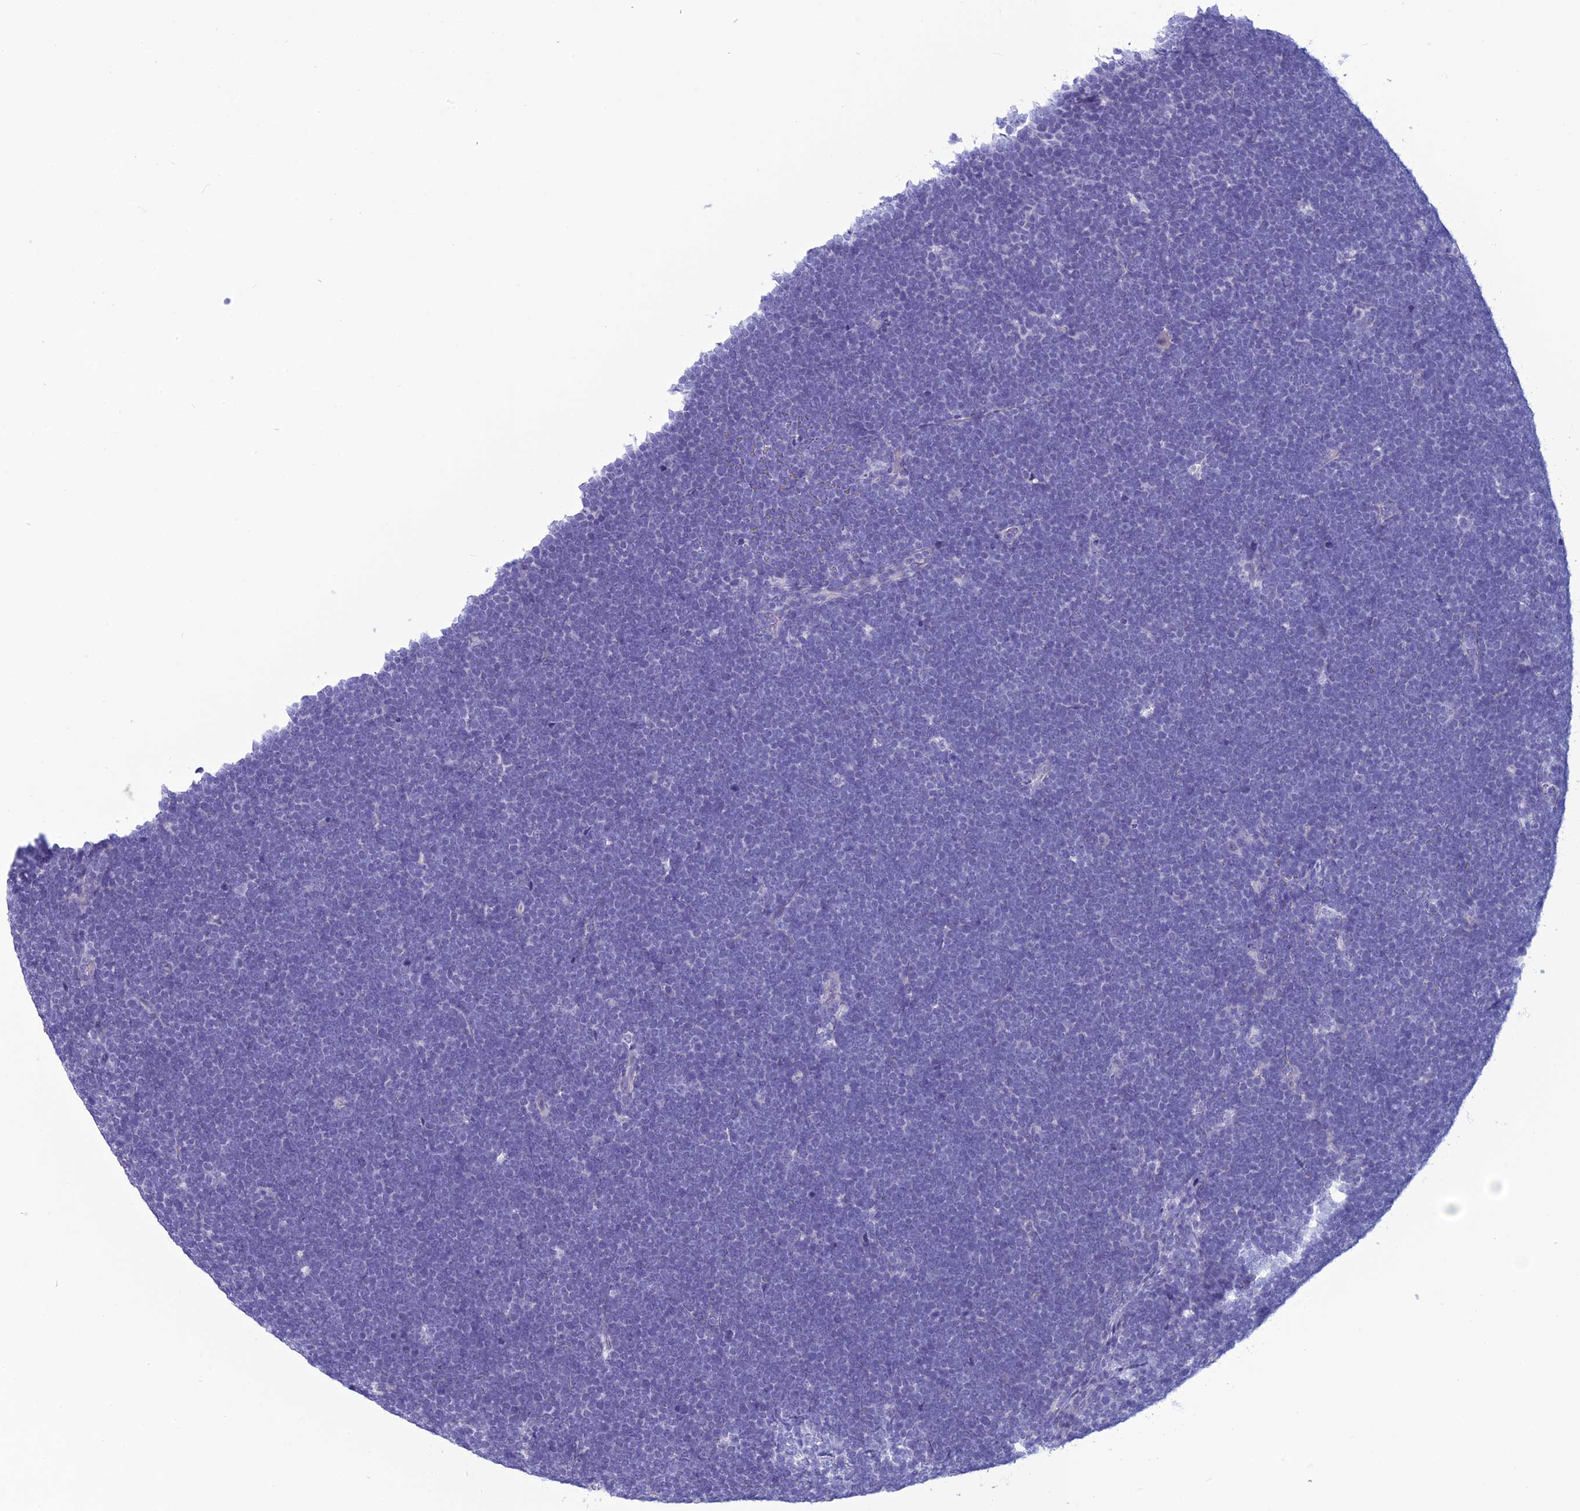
{"staining": {"intensity": "negative", "quantity": "none", "location": "none"}, "tissue": "lymphoma", "cell_type": "Tumor cells", "image_type": "cancer", "snomed": [{"axis": "morphology", "description": "Malignant lymphoma, non-Hodgkin's type, High grade"}, {"axis": "topography", "description": "Lymph node"}], "caption": "Tumor cells are negative for brown protein staining in malignant lymphoma, non-Hodgkin's type (high-grade). (Immunohistochemistry, brightfield microscopy, high magnification).", "gene": "BBS2", "patient": {"sex": "male", "age": 13}}